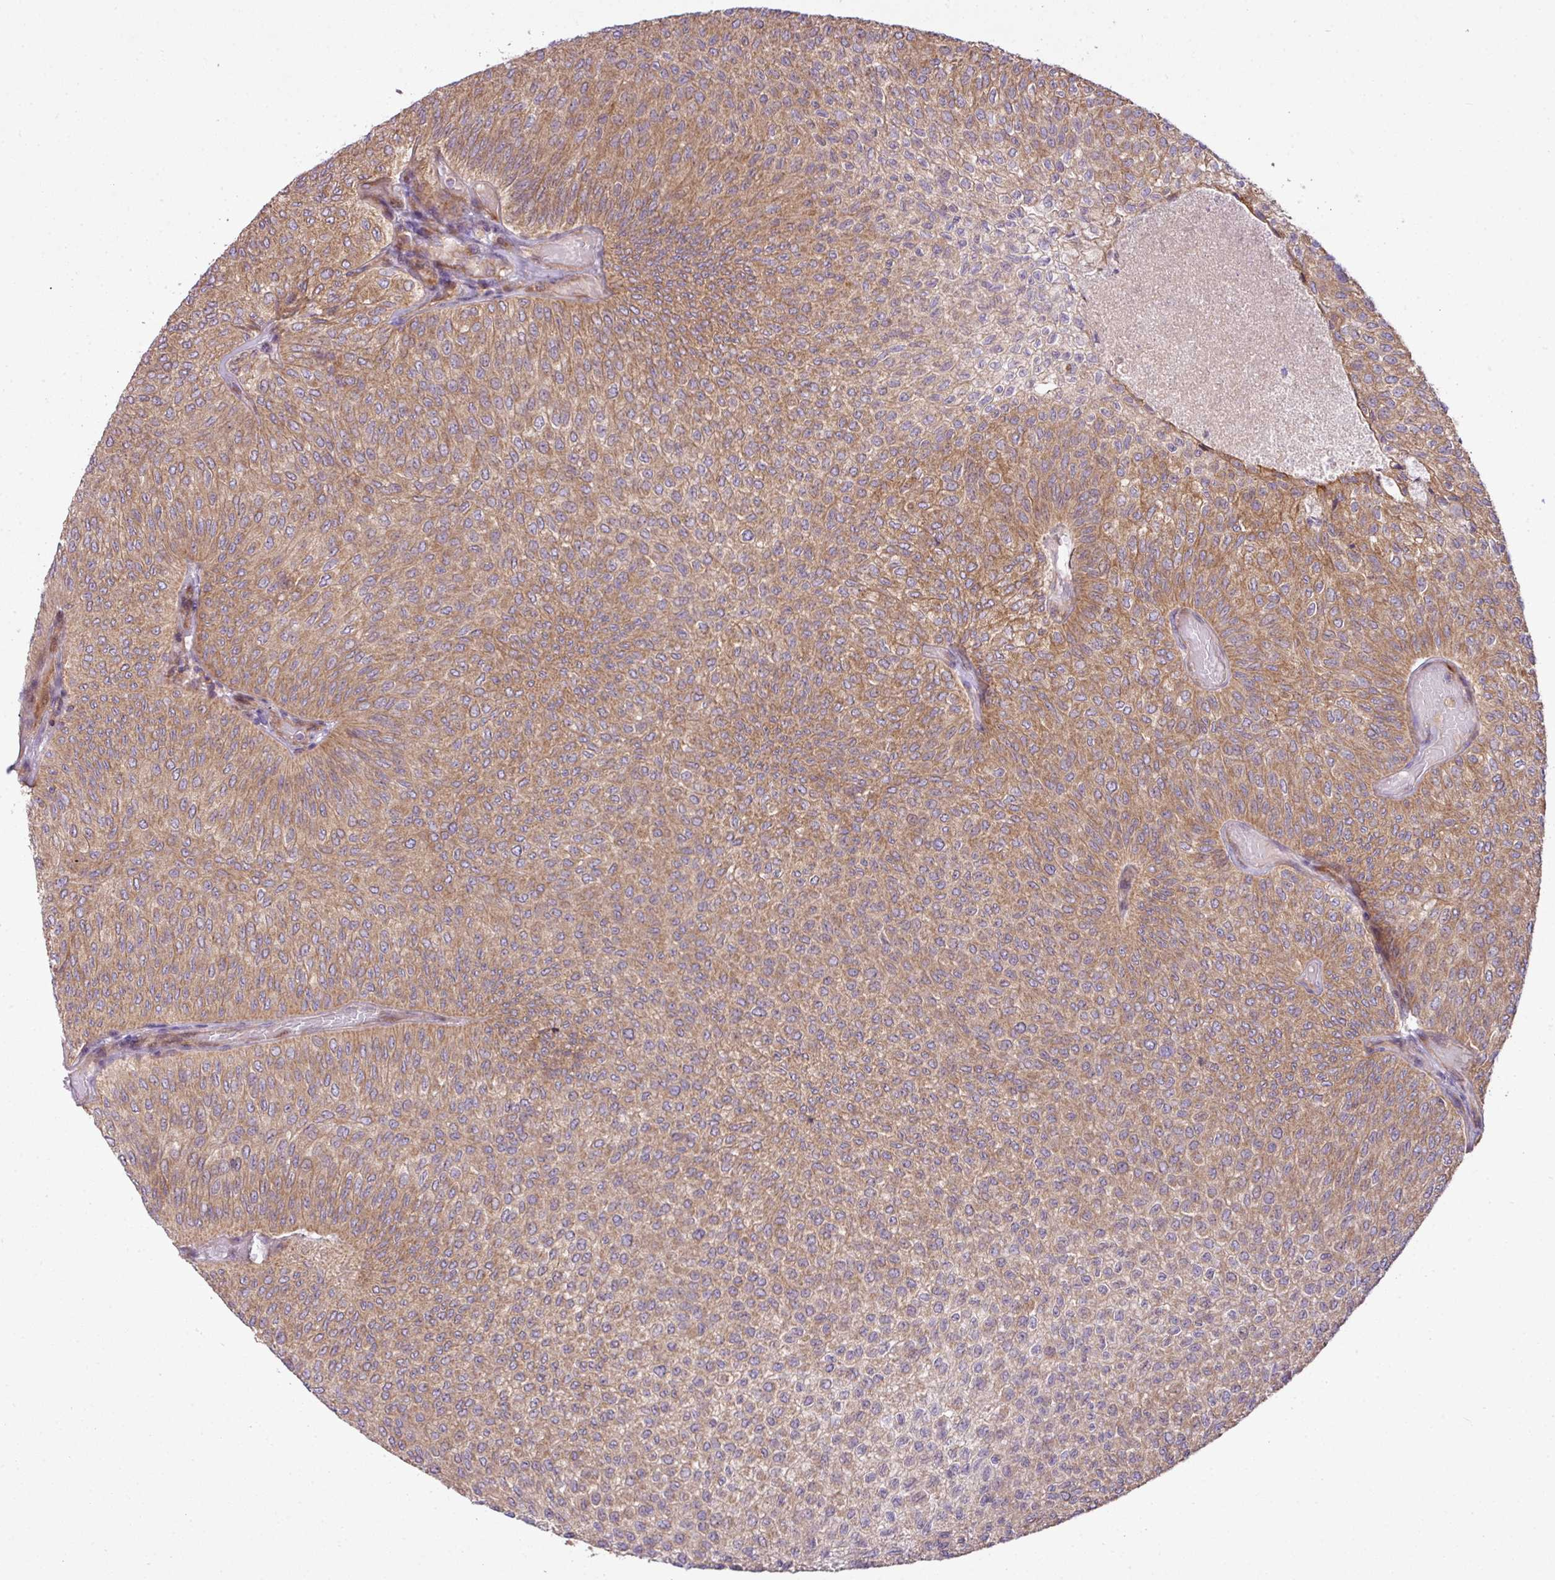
{"staining": {"intensity": "moderate", "quantity": ">75%", "location": "cytoplasmic/membranous"}, "tissue": "urothelial cancer", "cell_type": "Tumor cells", "image_type": "cancer", "snomed": [{"axis": "morphology", "description": "Urothelial carcinoma, Low grade"}, {"axis": "topography", "description": "Urinary bladder"}], "caption": "Immunohistochemistry (IHC) of human urothelial cancer displays medium levels of moderate cytoplasmic/membranous staining in about >75% of tumor cells.", "gene": "COX18", "patient": {"sex": "male", "age": 78}}